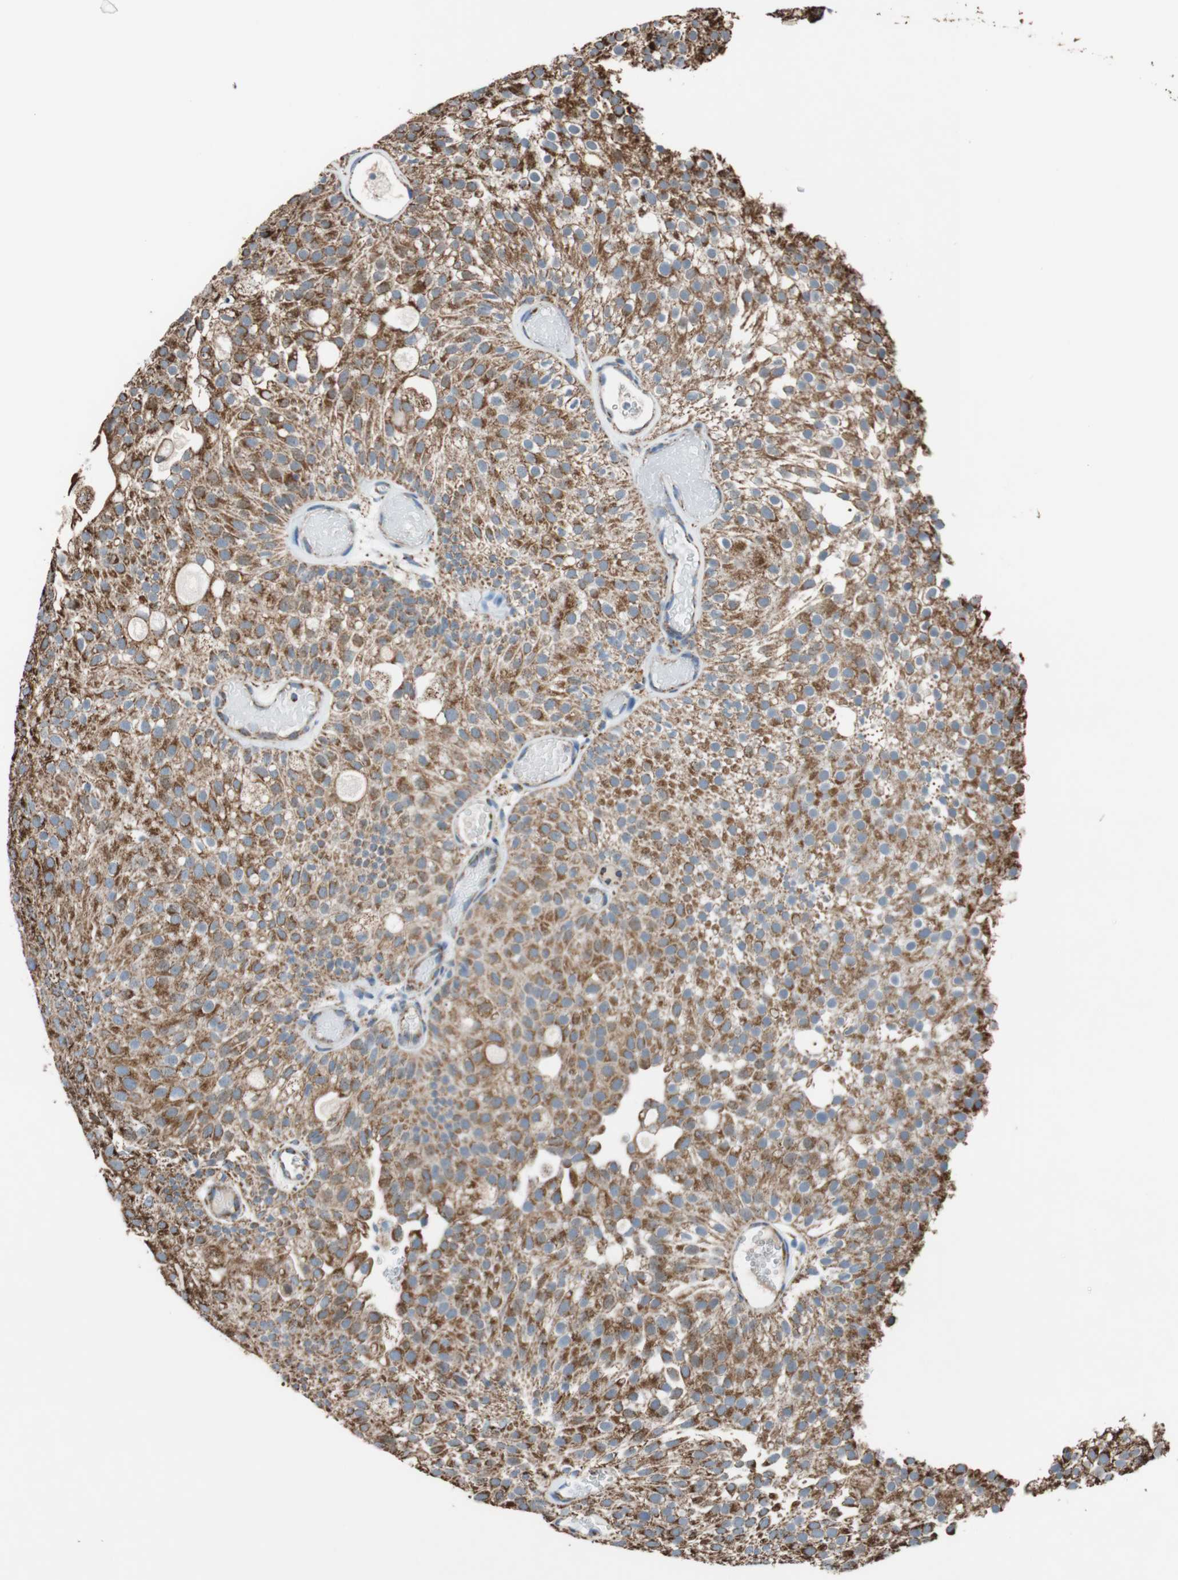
{"staining": {"intensity": "strong", "quantity": ">75%", "location": "cytoplasmic/membranous"}, "tissue": "urothelial cancer", "cell_type": "Tumor cells", "image_type": "cancer", "snomed": [{"axis": "morphology", "description": "Urothelial carcinoma, Low grade"}, {"axis": "topography", "description": "Urinary bladder"}], "caption": "Urothelial cancer was stained to show a protein in brown. There is high levels of strong cytoplasmic/membranous staining in about >75% of tumor cells.", "gene": "PCSK4", "patient": {"sex": "male", "age": 78}}